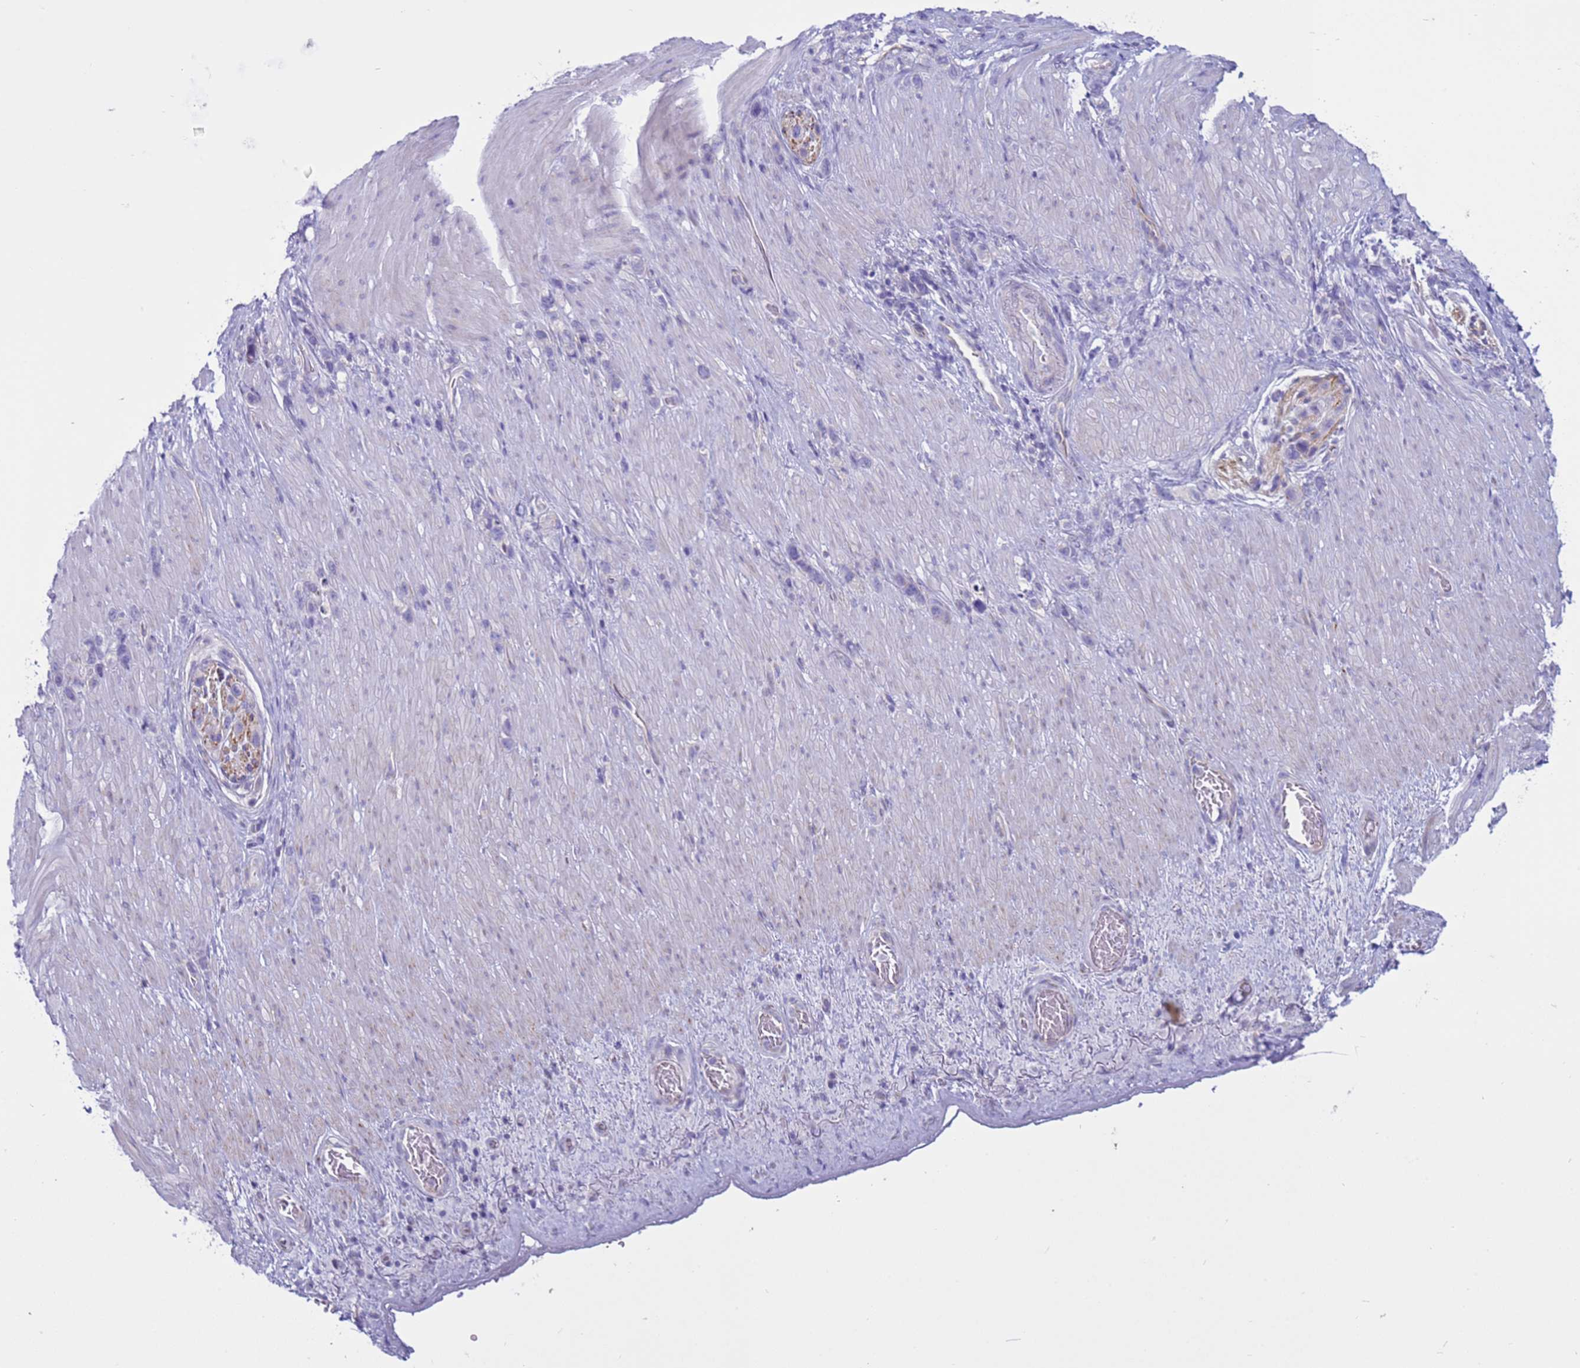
{"staining": {"intensity": "negative", "quantity": "none", "location": "none"}, "tissue": "stomach cancer", "cell_type": "Tumor cells", "image_type": "cancer", "snomed": [{"axis": "morphology", "description": "Adenocarcinoma, NOS"}, {"axis": "topography", "description": "Stomach"}], "caption": "The IHC histopathology image has no significant expression in tumor cells of stomach adenocarcinoma tissue.", "gene": "CST4", "patient": {"sex": "female", "age": 65}}